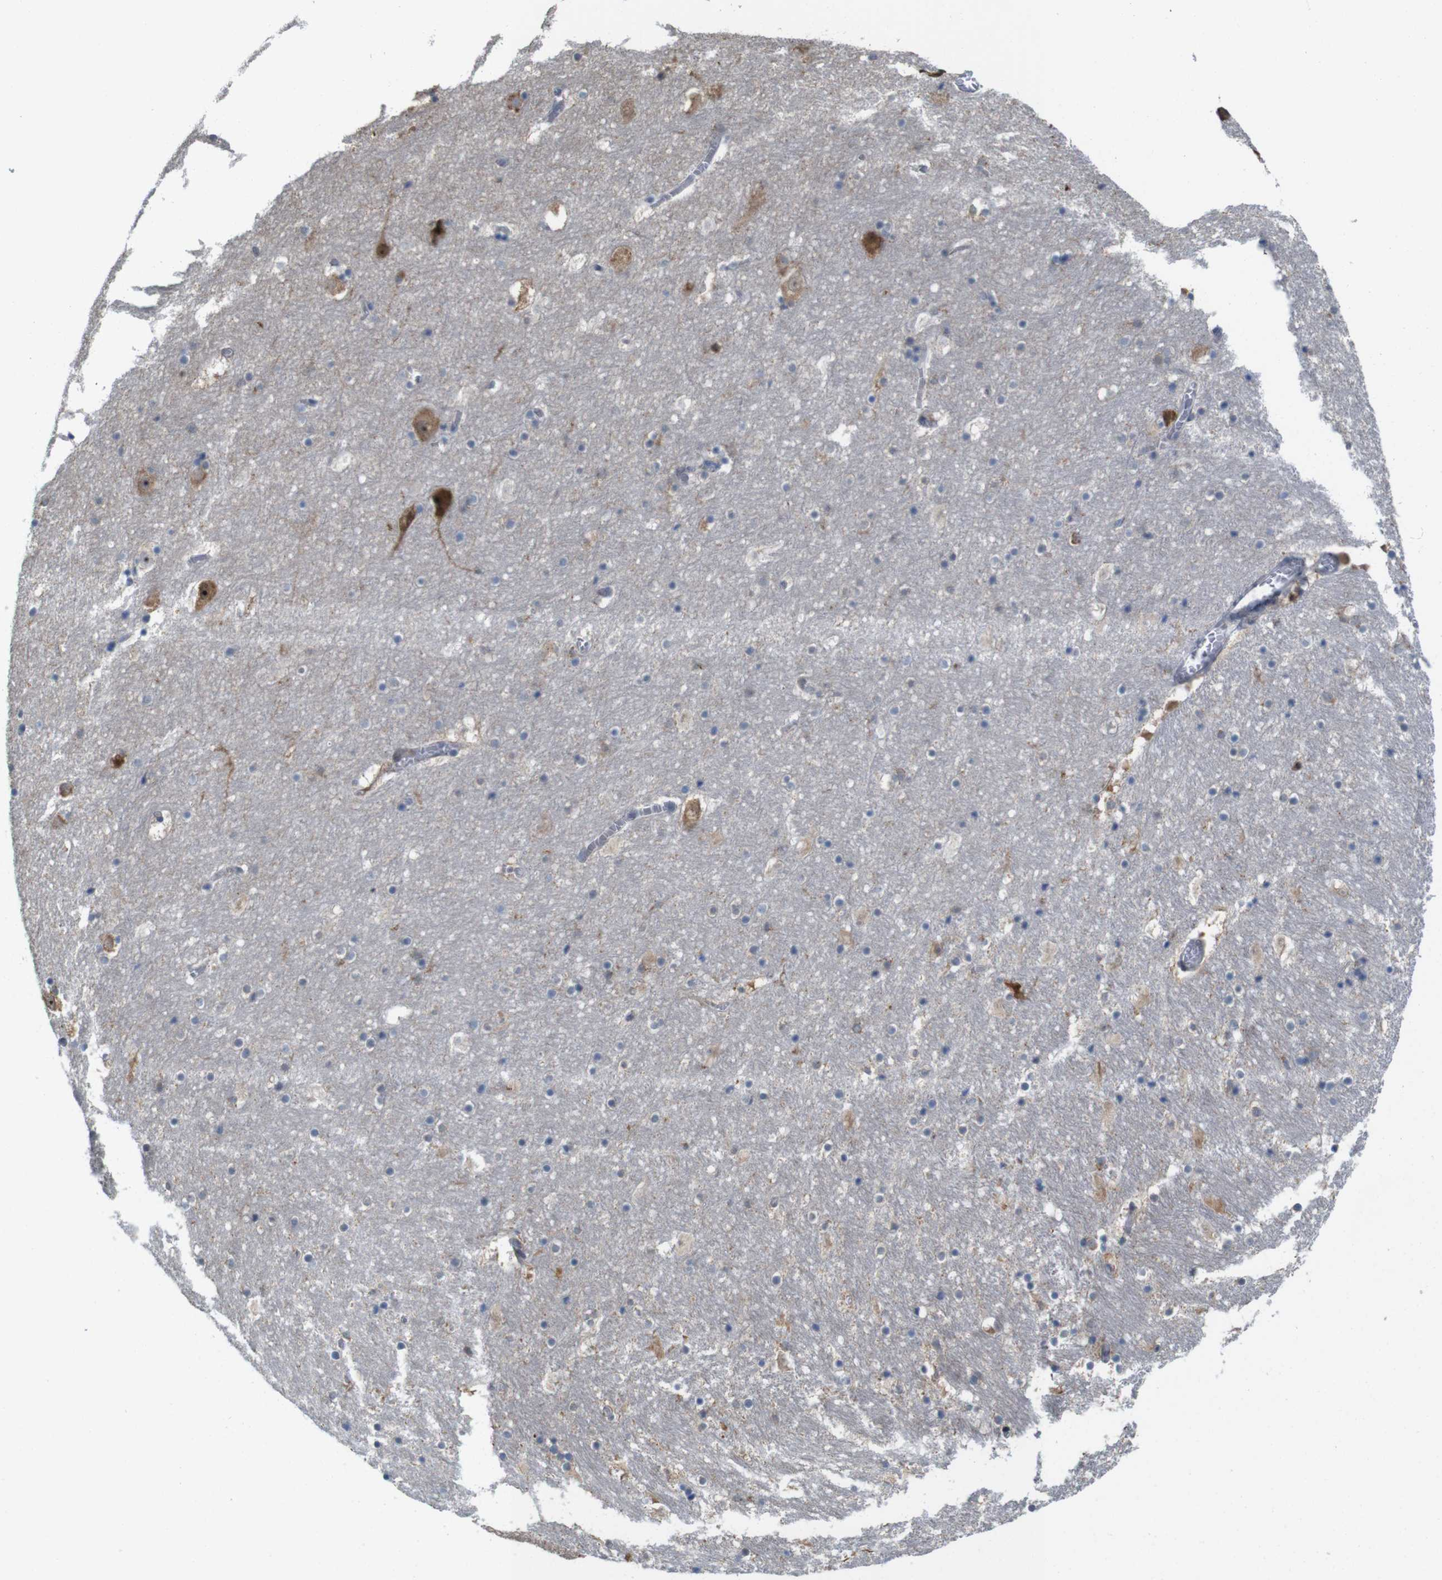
{"staining": {"intensity": "weak", "quantity": "<25%", "location": "nuclear"}, "tissue": "hippocampus", "cell_type": "Glial cells", "image_type": "normal", "snomed": [{"axis": "morphology", "description": "Normal tissue, NOS"}, {"axis": "topography", "description": "Hippocampus"}], "caption": "Immunohistochemistry image of unremarkable hippocampus: hippocampus stained with DAB (3,3'-diaminobenzidine) shows no significant protein staining in glial cells.", "gene": "PNMA8A", "patient": {"sex": "male", "age": 45}}